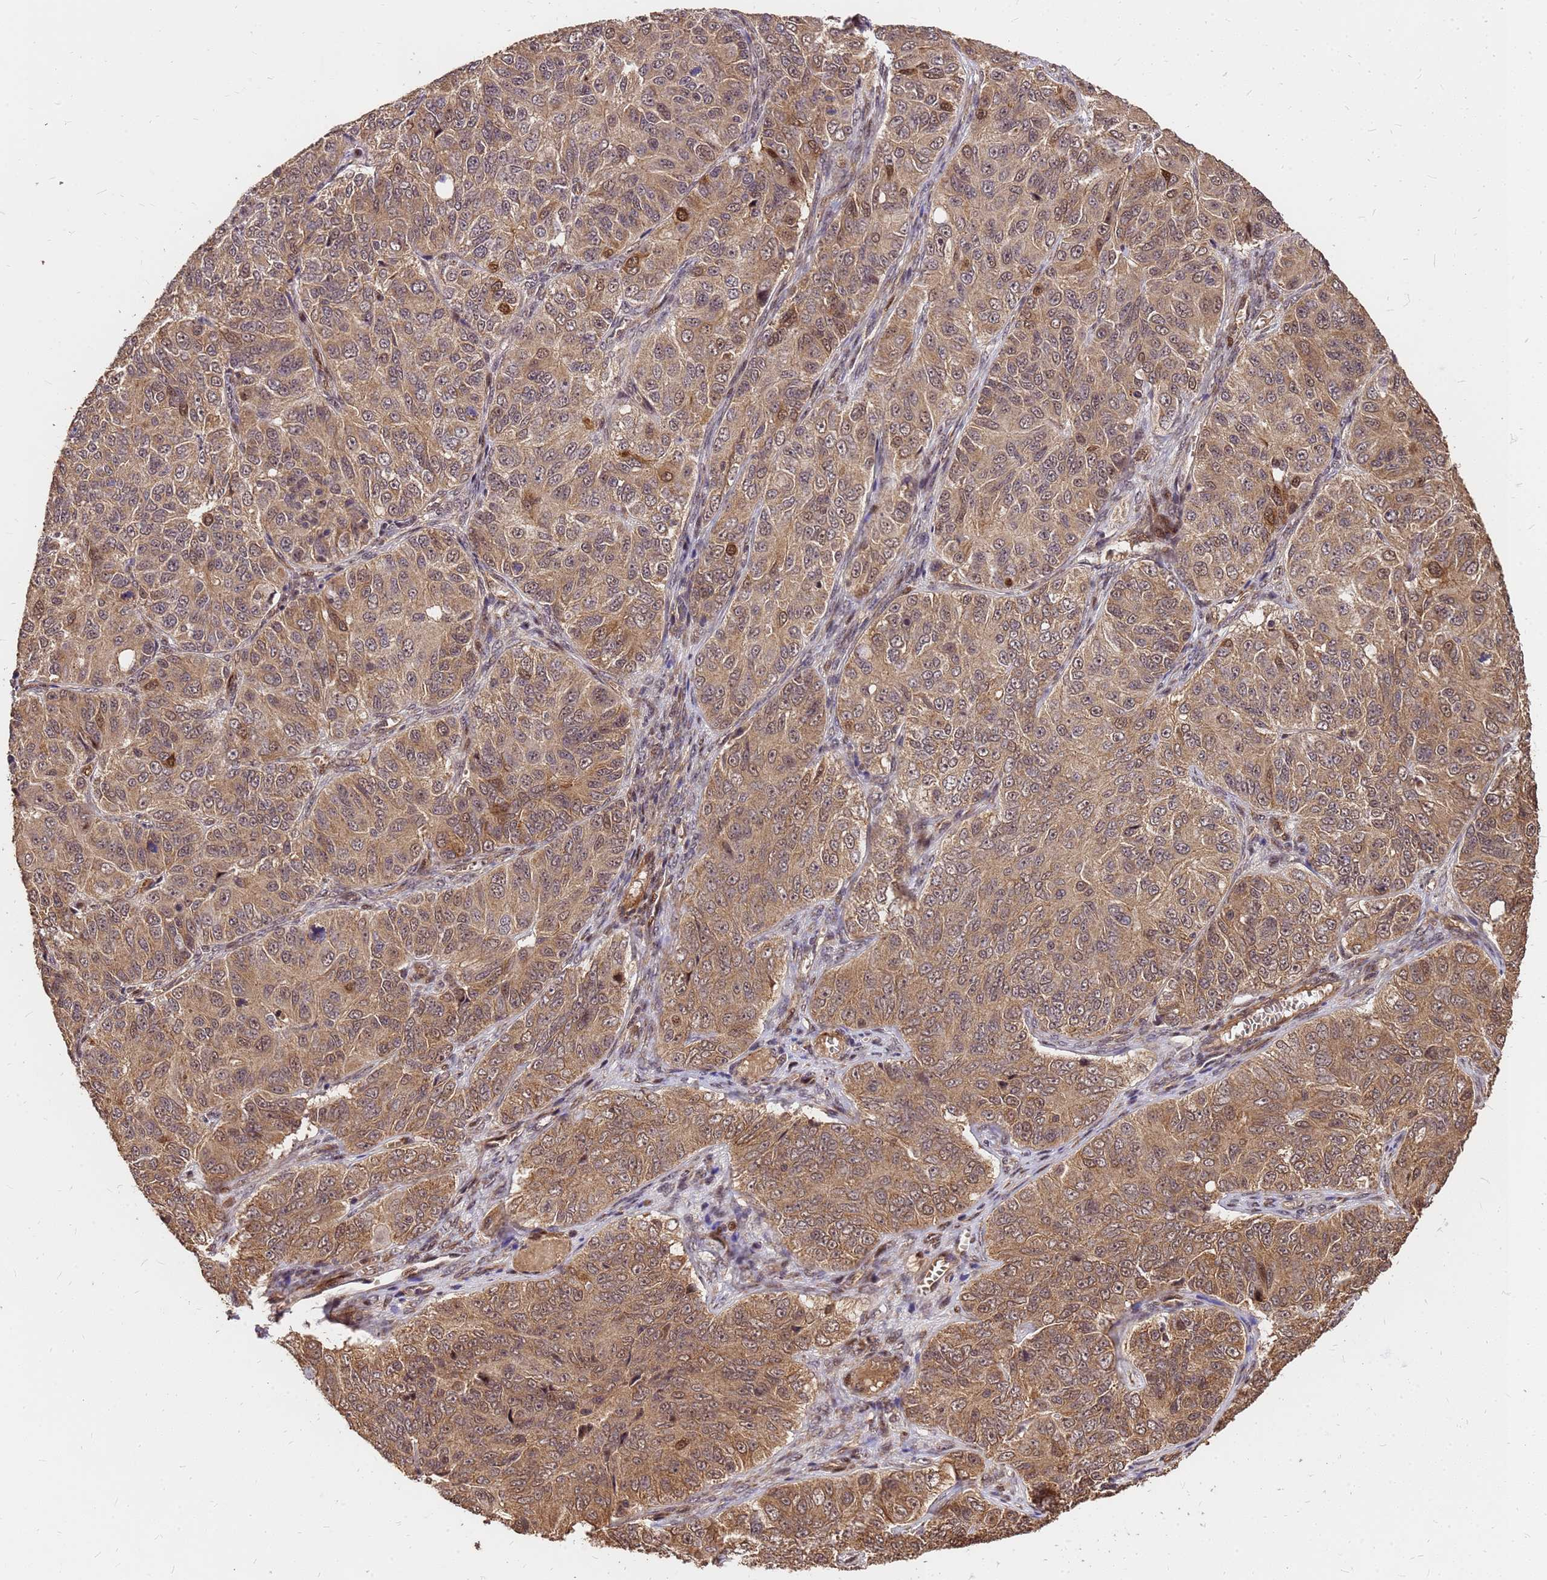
{"staining": {"intensity": "moderate", "quantity": ">75%", "location": "cytoplasmic/membranous,nuclear"}, "tissue": "ovarian cancer", "cell_type": "Tumor cells", "image_type": "cancer", "snomed": [{"axis": "morphology", "description": "Carcinoma, endometroid"}, {"axis": "topography", "description": "Ovary"}], "caption": "Immunohistochemical staining of endometroid carcinoma (ovarian) reveals medium levels of moderate cytoplasmic/membranous and nuclear protein expression in about >75% of tumor cells.", "gene": "GPATCH8", "patient": {"sex": "female", "age": 51}}